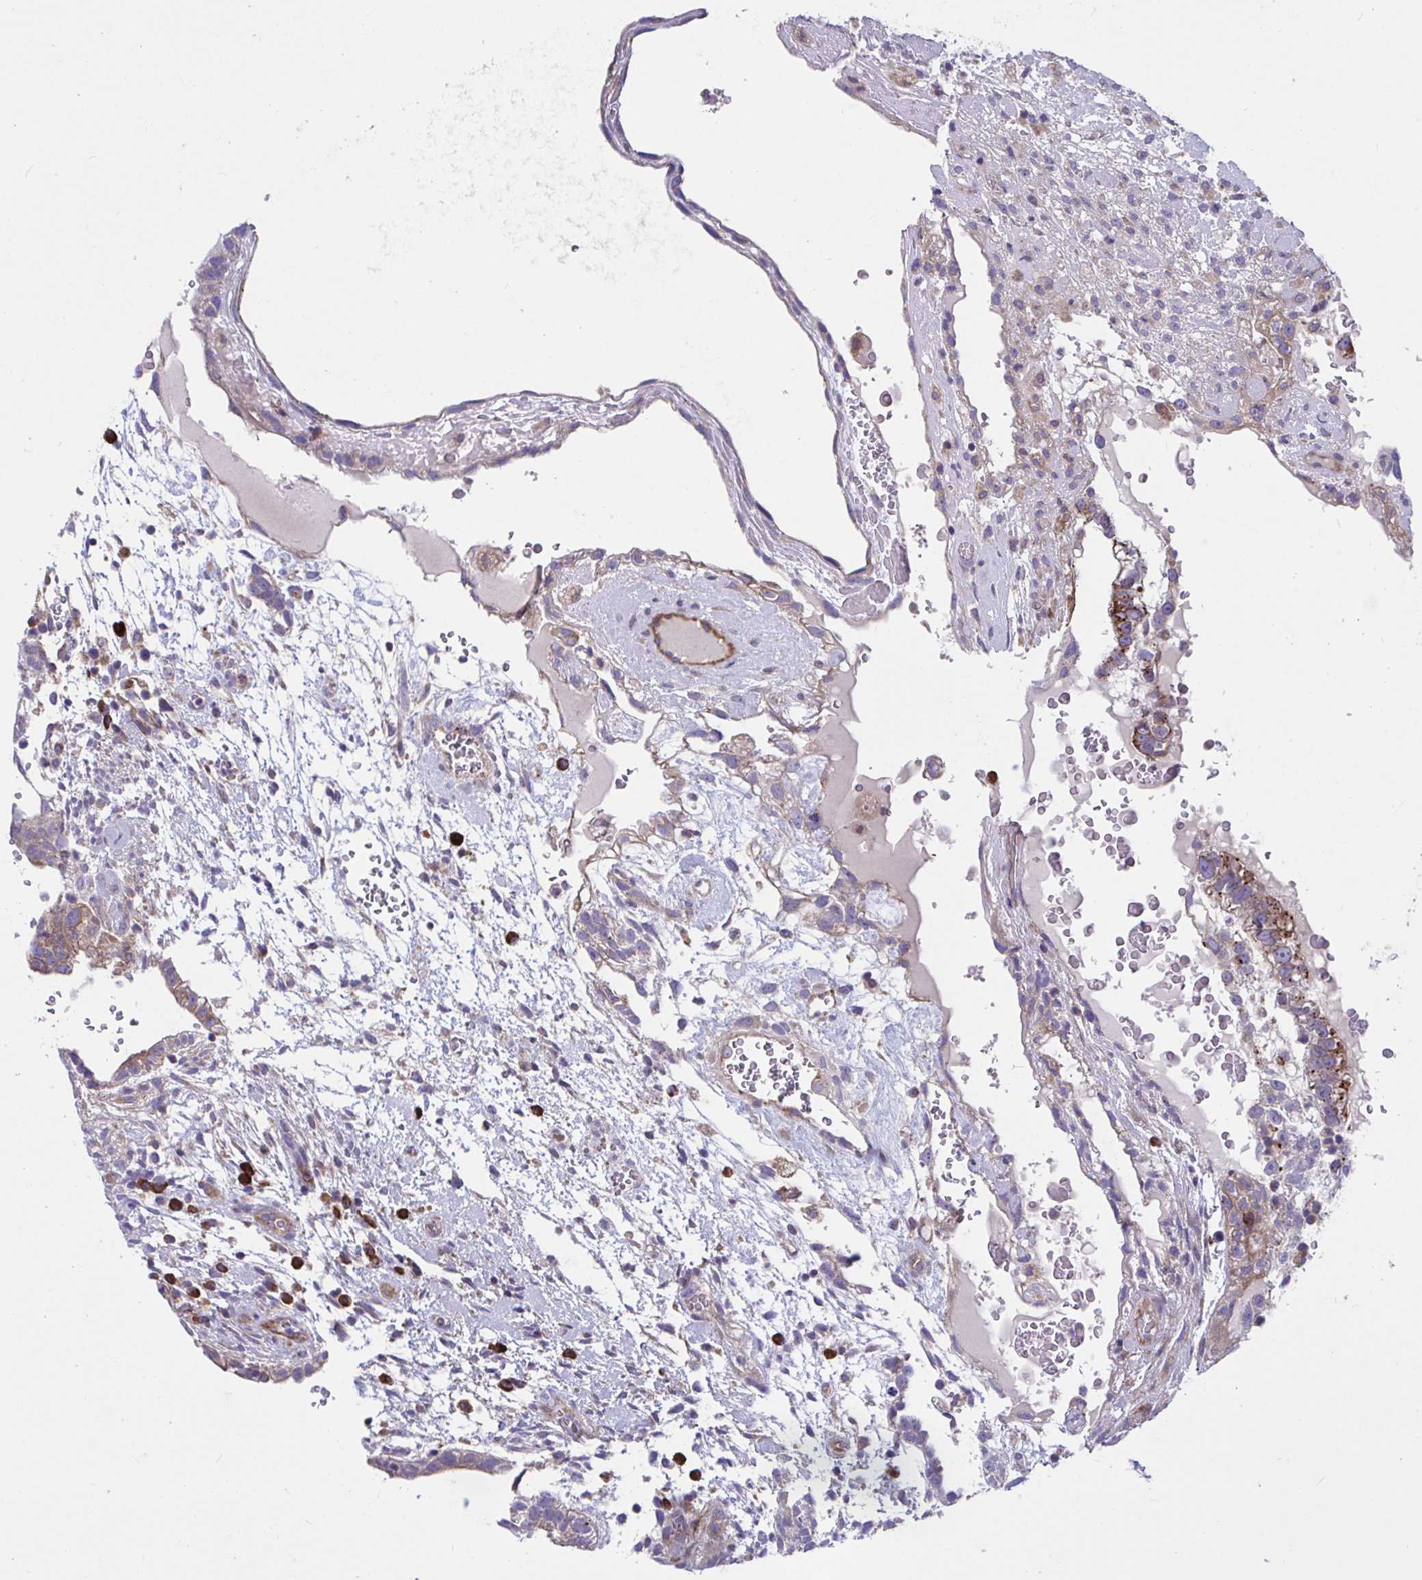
{"staining": {"intensity": "moderate", "quantity": "<25%", "location": "cytoplasmic/membranous"}, "tissue": "testis cancer", "cell_type": "Tumor cells", "image_type": "cancer", "snomed": [{"axis": "morphology", "description": "Carcinoma, Embryonal, NOS"}, {"axis": "topography", "description": "Testis"}], "caption": "The image exhibits immunohistochemical staining of embryonal carcinoma (testis). There is moderate cytoplasmic/membranous staining is appreciated in about <25% of tumor cells.", "gene": "WBP1", "patient": {"sex": "male", "age": 32}}